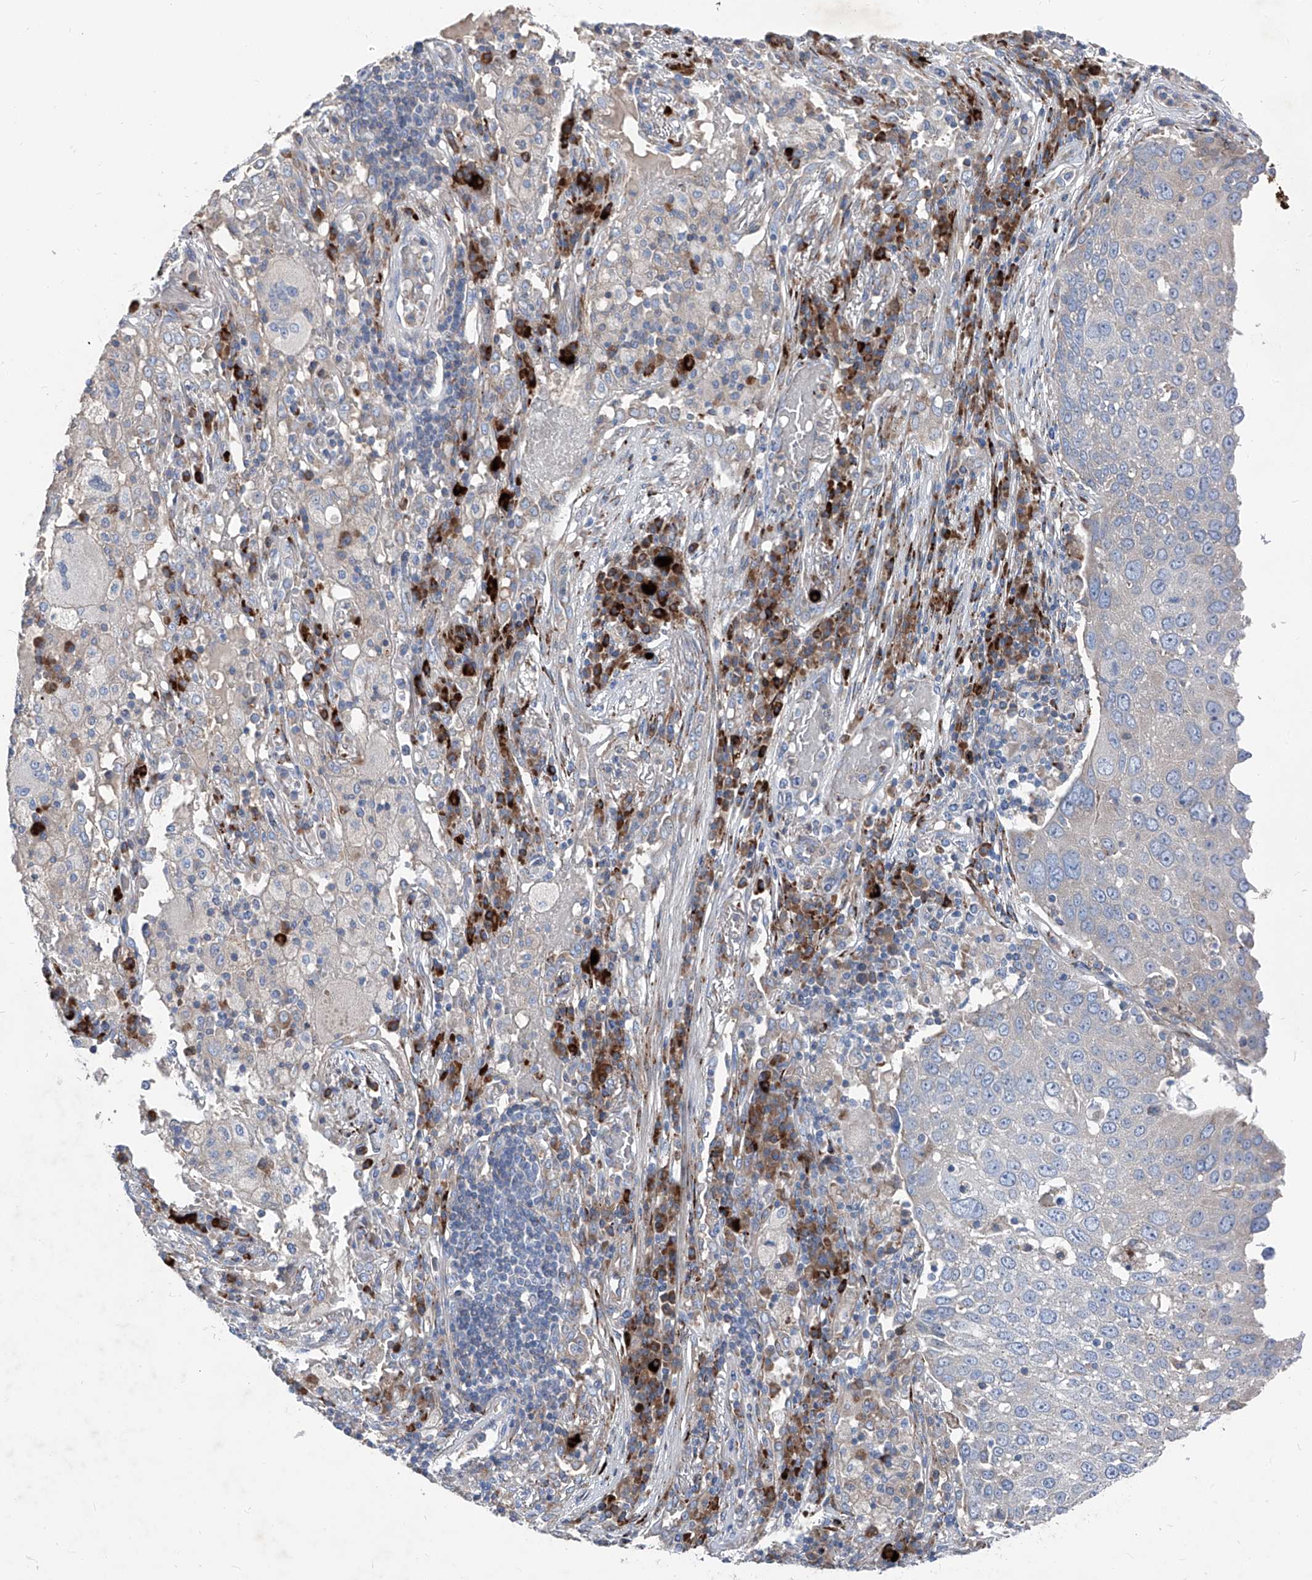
{"staining": {"intensity": "negative", "quantity": "none", "location": "none"}, "tissue": "lung cancer", "cell_type": "Tumor cells", "image_type": "cancer", "snomed": [{"axis": "morphology", "description": "Squamous cell carcinoma, NOS"}, {"axis": "topography", "description": "Lung"}], "caption": "DAB (3,3'-diaminobenzidine) immunohistochemical staining of squamous cell carcinoma (lung) exhibits no significant positivity in tumor cells.", "gene": "IFI27", "patient": {"sex": "male", "age": 65}}